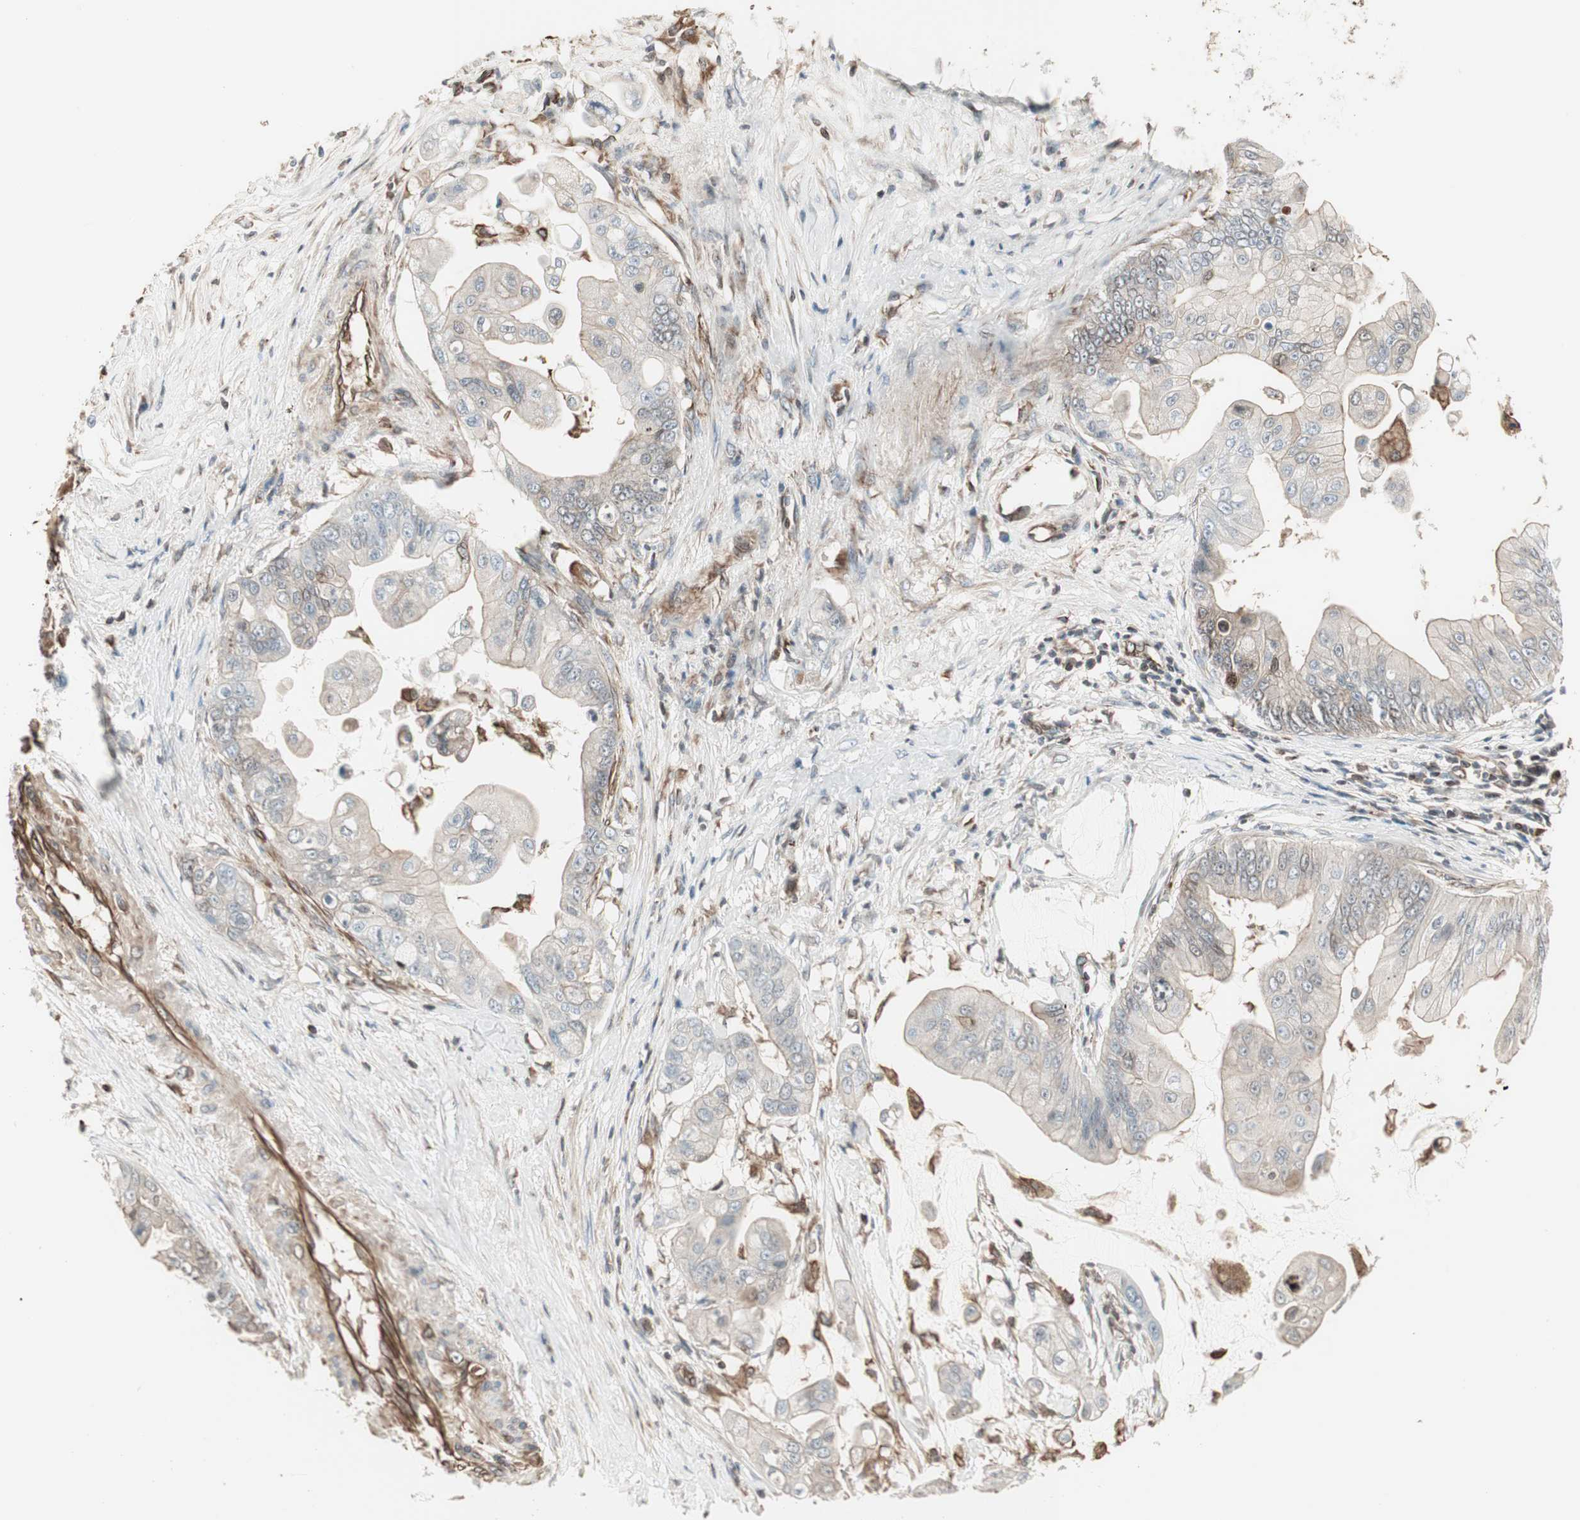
{"staining": {"intensity": "moderate", "quantity": "<25%", "location": "cytoplasmic/membranous,nuclear"}, "tissue": "pancreatic cancer", "cell_type": "Tumor cells", "image_type": "cancer", "snomed": [{"axis": "morphology", "description": "Adenocarcinoma, NOS"}, {"axis": "topography", "description": "Pancreas"}], "caption": "Pancreatic cancer stained for a protein exhibits moderate cytoplasmic/membranous and nuclear positivity in tumor cells. (Stains: DAB (3,3'-diaminobenzidine) in brown, nuclei in blue, Microscopy: brightfield microscopy at high magnification).", "gene": "MAD2L2", "patient": {"sex": "female", "age": 75}}